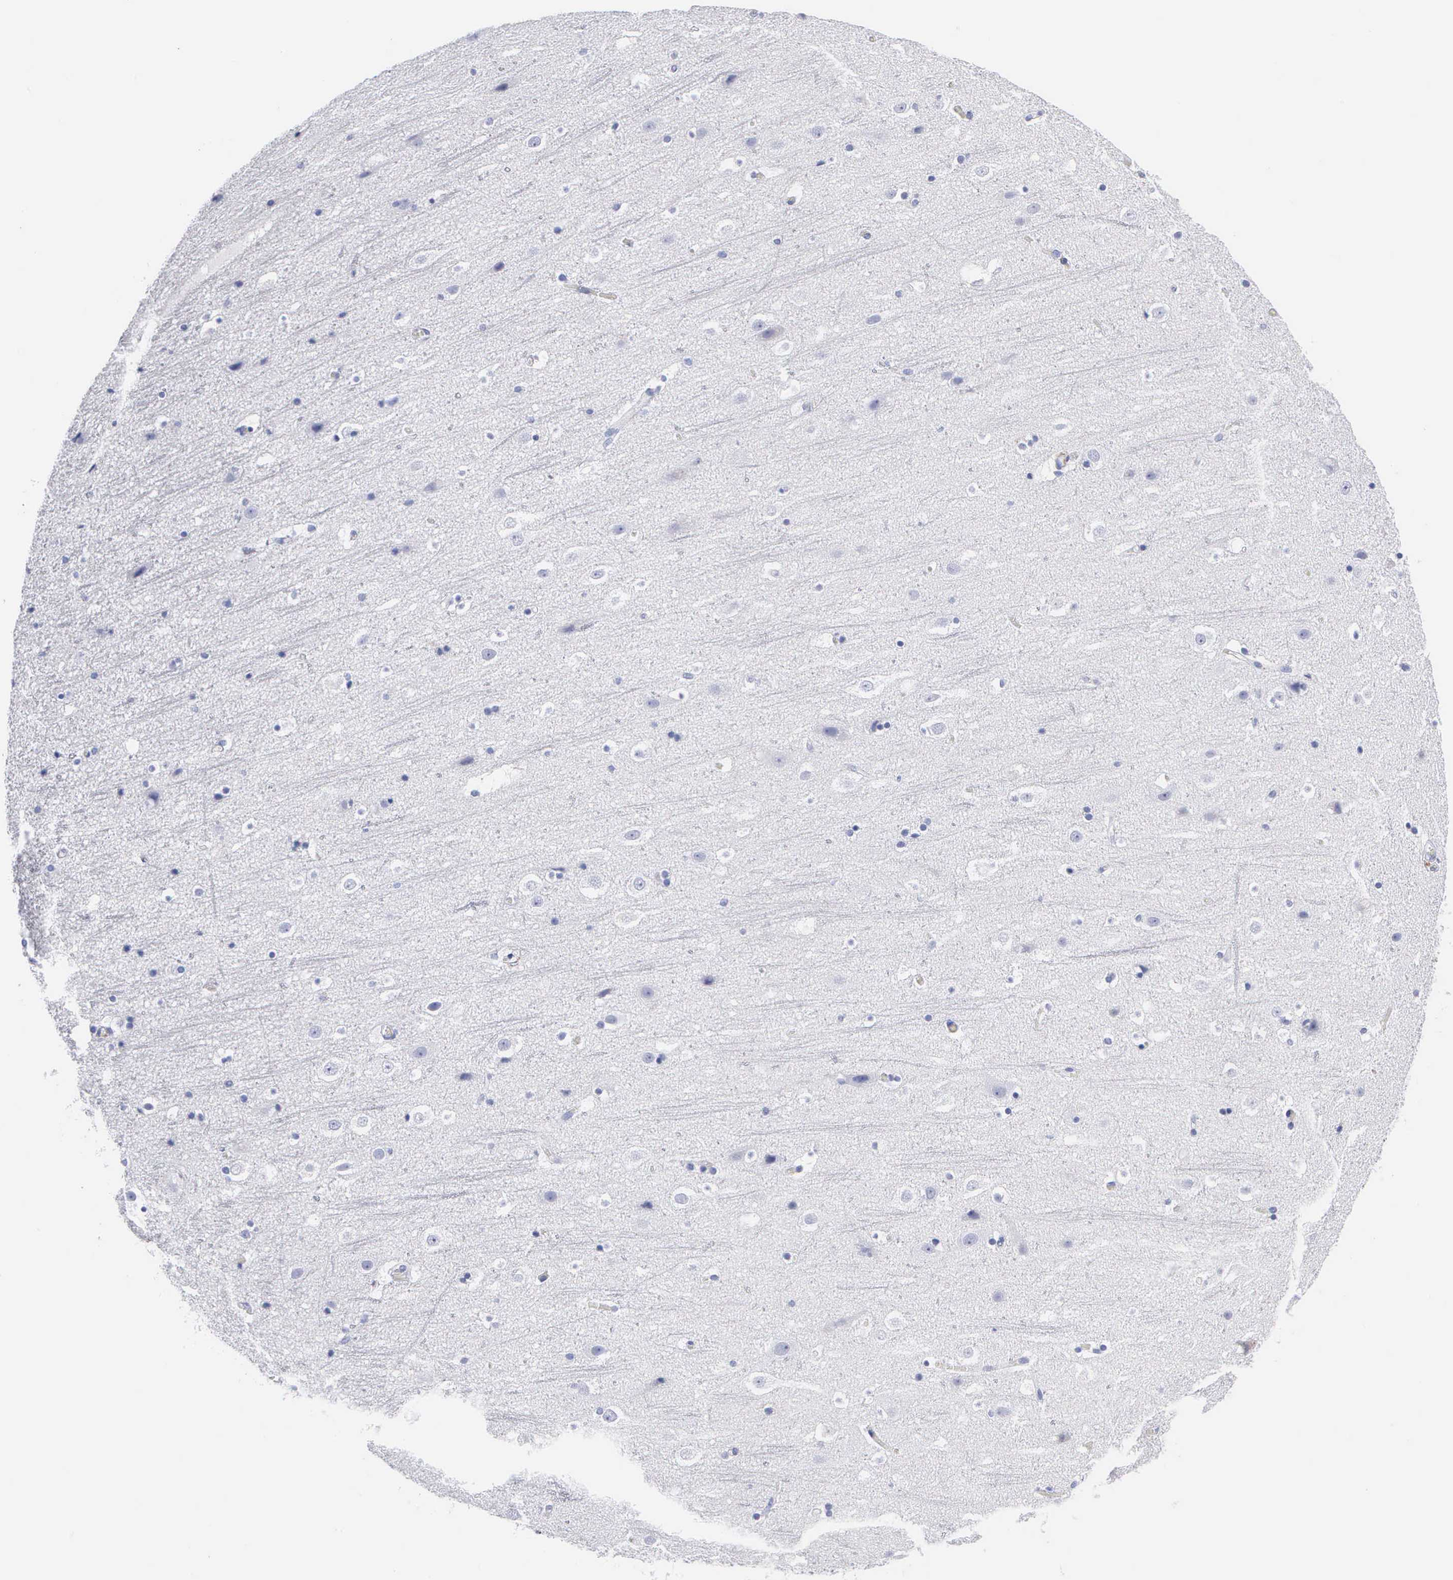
{"staining": {"intensity": "negative", "quantity": "none", "location": "none"}, "tissue": "cerebral cortex", "cell_type": "Endothelial cells", "image_type": "normal", "snomed": [{"axis": "morphology", "description": "Normal tissue, NOS"}, {"axis": "topography", "description": "Cerebral cortex"}], "caption": "A high-resolution image shows IHC staining of benign cerebral cortex, which displays no significant staining in endothelial cells. (Immunohistochemistry, brightfield microscopy, high magnification).", "gene": "CTSL", "patient": {"sex": "male", "age": 45}}